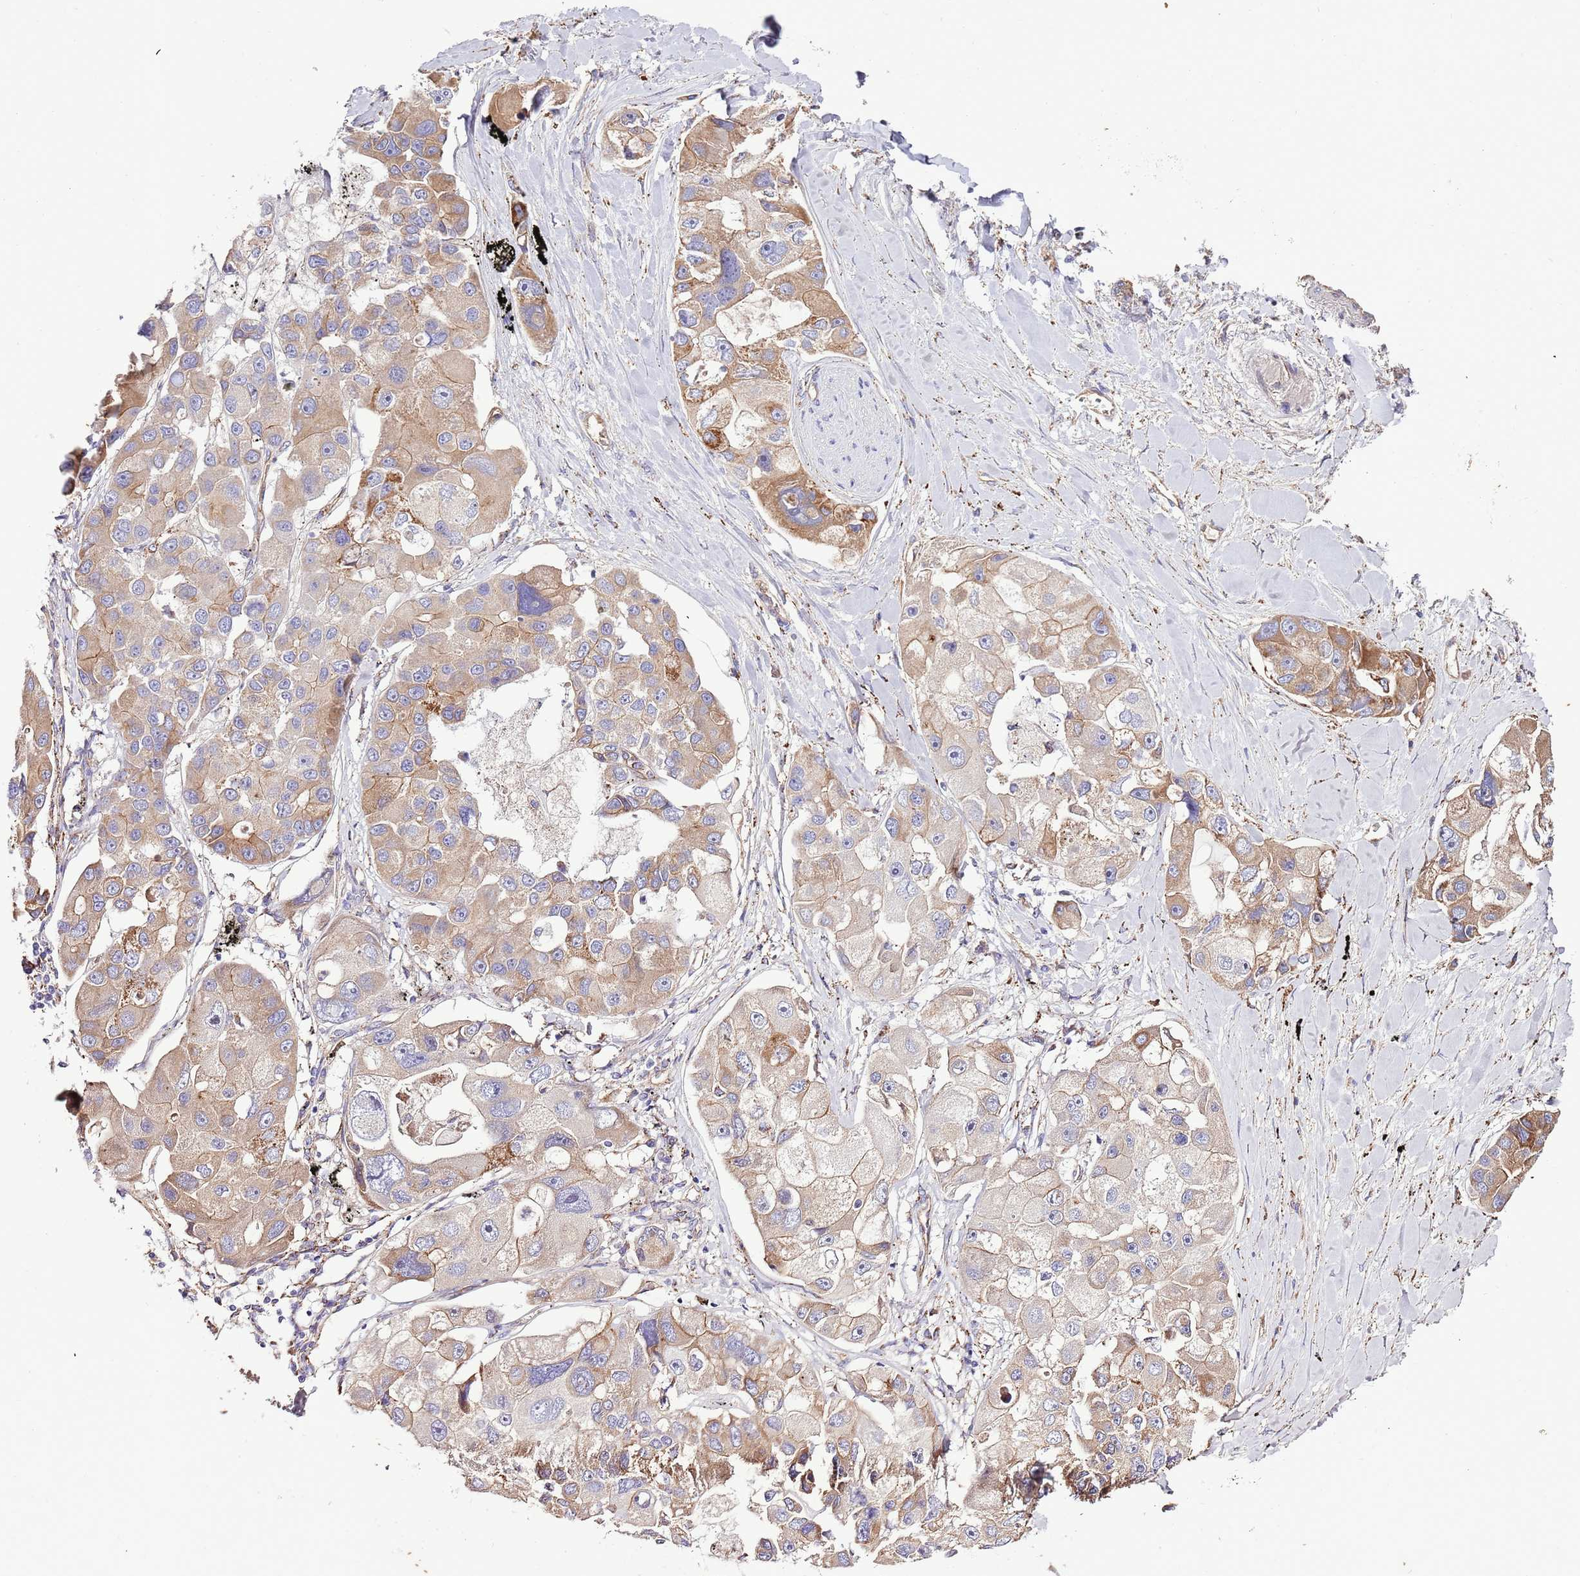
{"staining": {"intensity": "moderate", "quantity": "25%-75%", "location": "cytoplasmic/membranous"}, "tissue": "lung cancer", "cell_type": "Tumor cells", "image_type": "cancer", "snomed": [{"axis": "morphology", "description": "Adenocarcinoma, NOS"}, {"axis": "topography", "description": "Lung"}], "caption": "Brown immunohistochemical staining in adenocarcinoma (lung) reveals moderate cytoplasmic/membranous expression in approximately 25%-75% of tumor cells.", "gene": "DOCK6", "patient": {"sex": "female", "age": 54}}